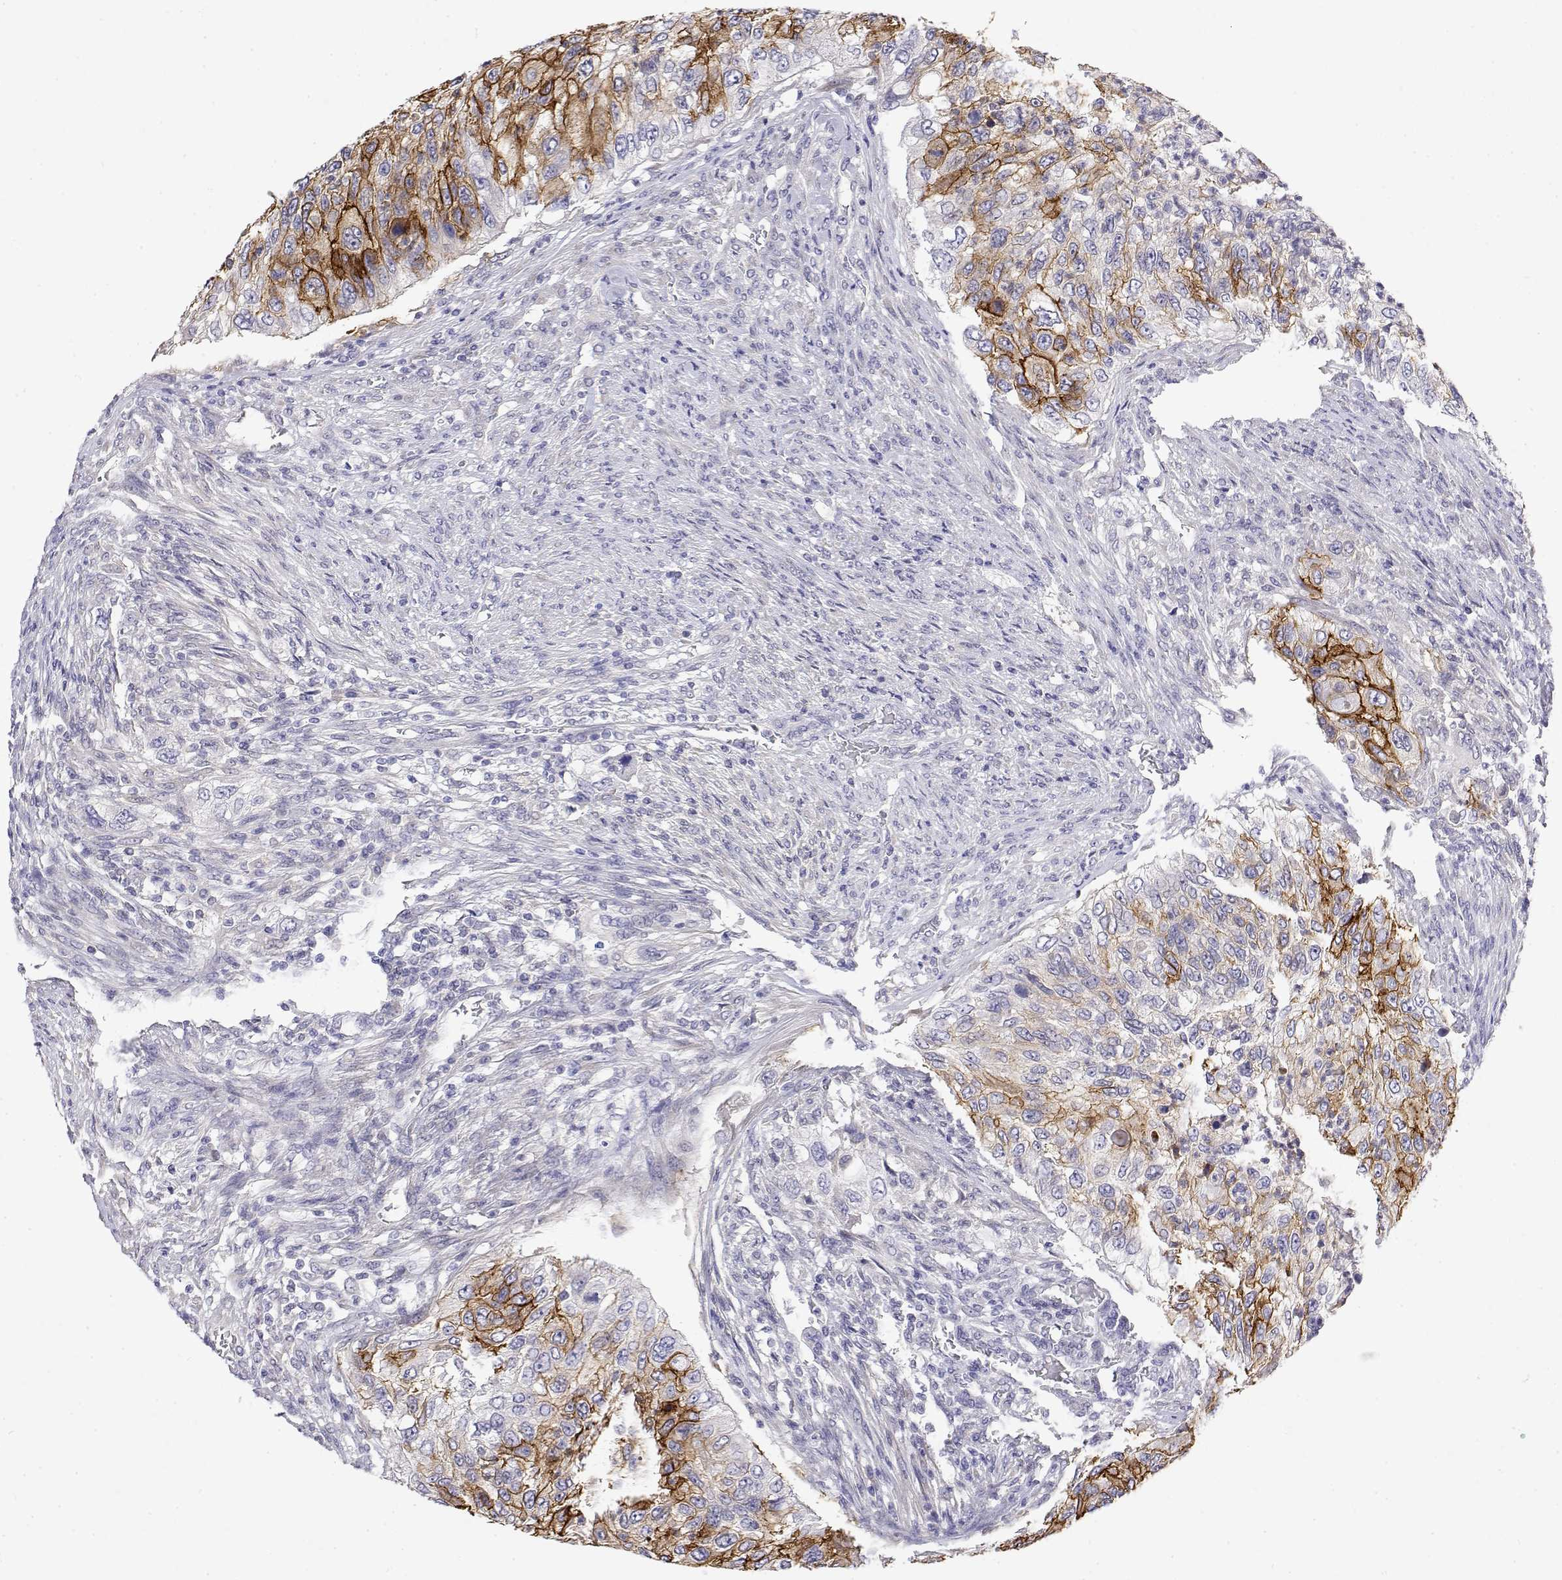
{"staining": {"intensity": "moderate", "quantity": "25%-75%", "location": "cytoplasmic/membranous"}, "tissue": "urothelial cancer", "cell_type": "Tumor cells", "image_type": "cancer", "snomed": [{"axis": "morphology", "description": "Urothelial carcinoma, High grade"}, {"axis": "topography", "description": "Urinary bladder"}], "caption": "An image of human urothelial cancer stained for a protein displays moderate cytoplasmic/membranous brown staining in tumor cells.", "gene": "LY6D", "patient": {"sex": "female", "age": 60}}